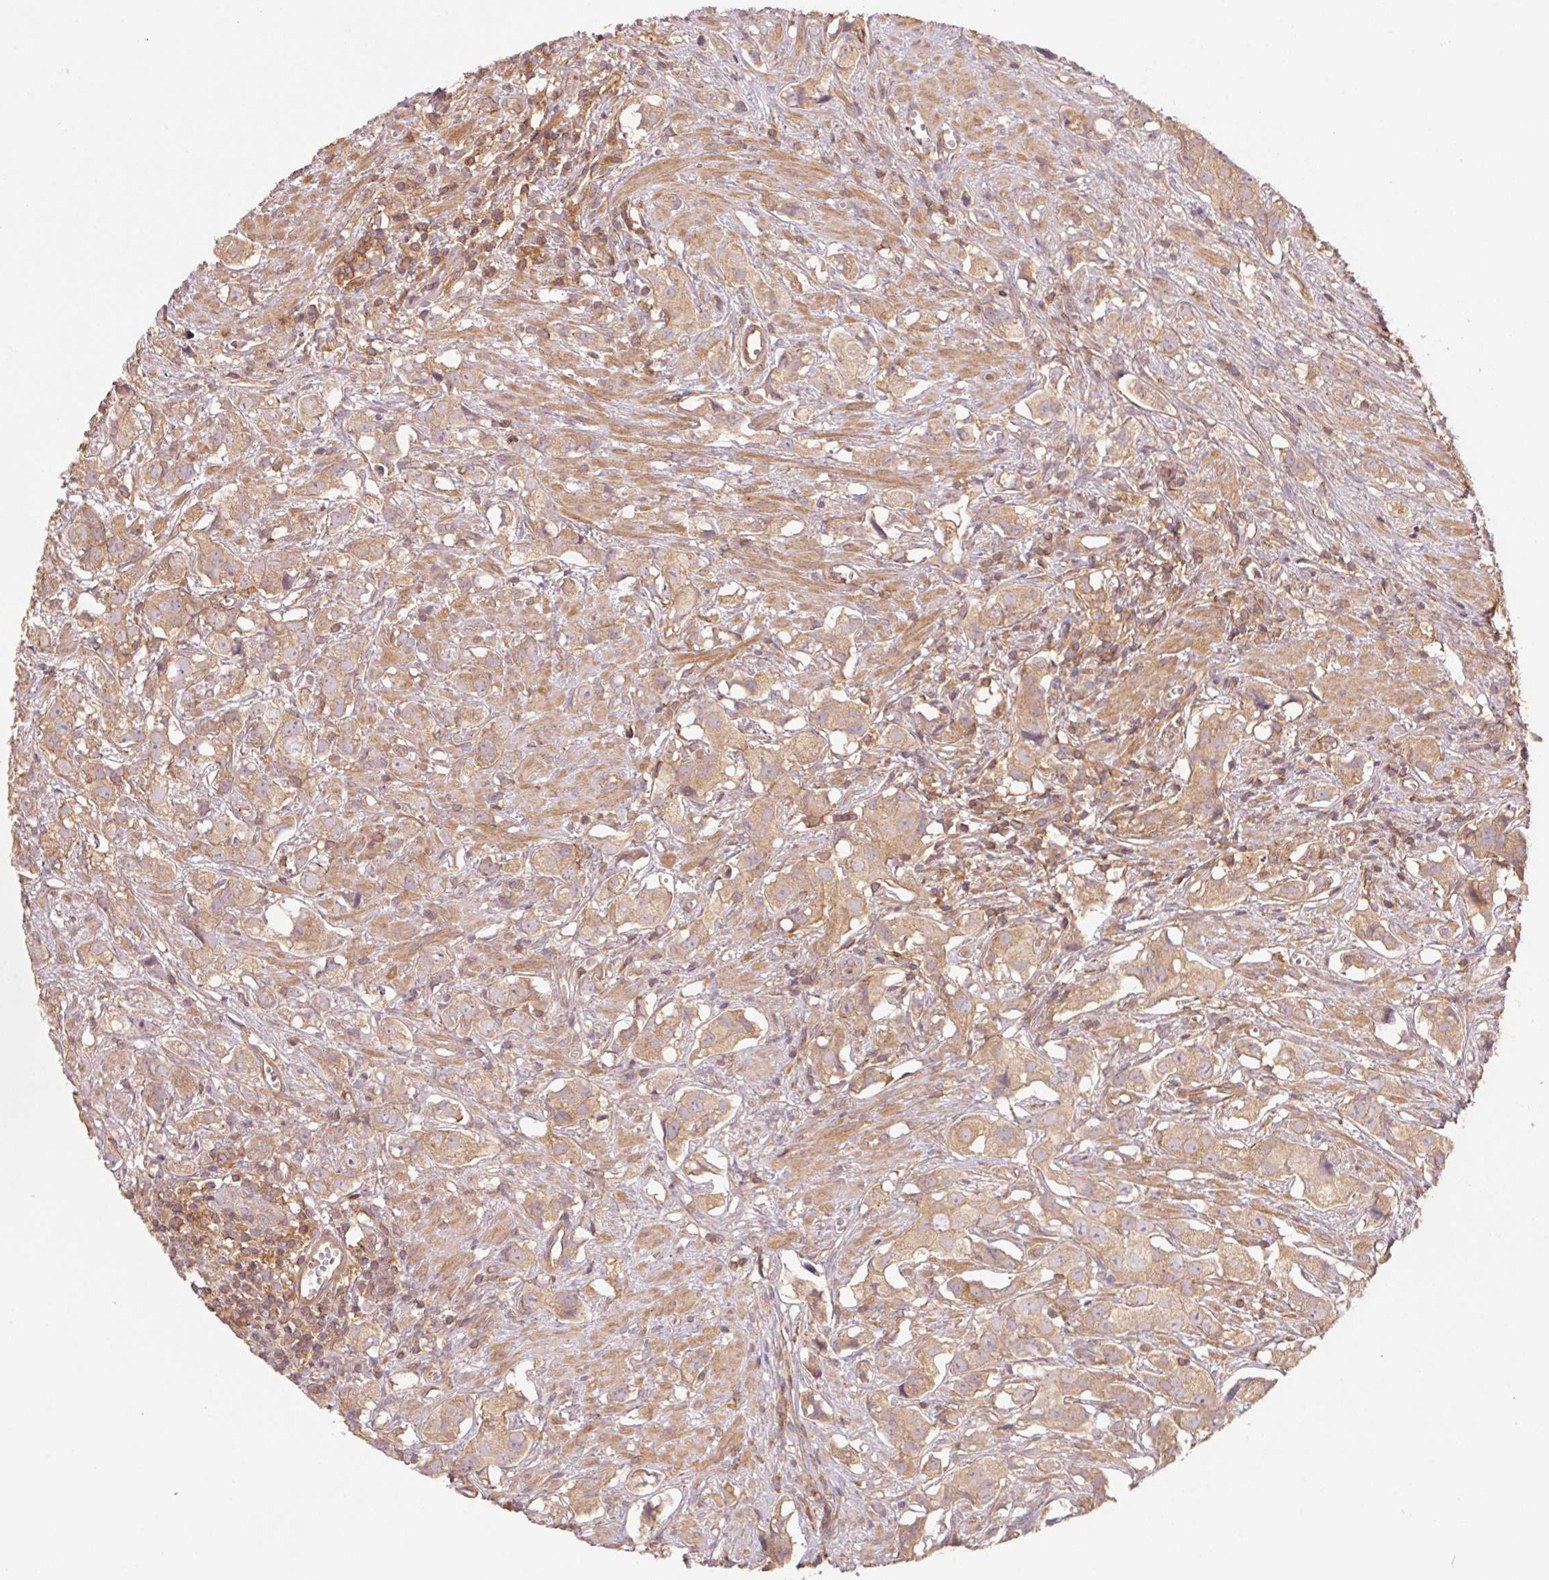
{"staining": {"intensity": "moderate", "quantity": ">75%", "location": "cytoplasmic/membranous"}, "tissue": "prostate cancer", "cell_type": "Tumor cells", "image_type": "cancer", "snomed": [{"axis": "morphology", "description": "Adenocarcinoma, High grade"}, {"axis": "topography", "description": "Prostate"}], "caption": "This image demonstrates immunohistochemistry staining of human adenocarcinoma (high-grade) (prostate), with medium moderate cytoplasmic/membranous expression in approximately >75% of tumor cells.", "gene": "TUBA3D", "patient": {"sex": "male", "age": 58}}